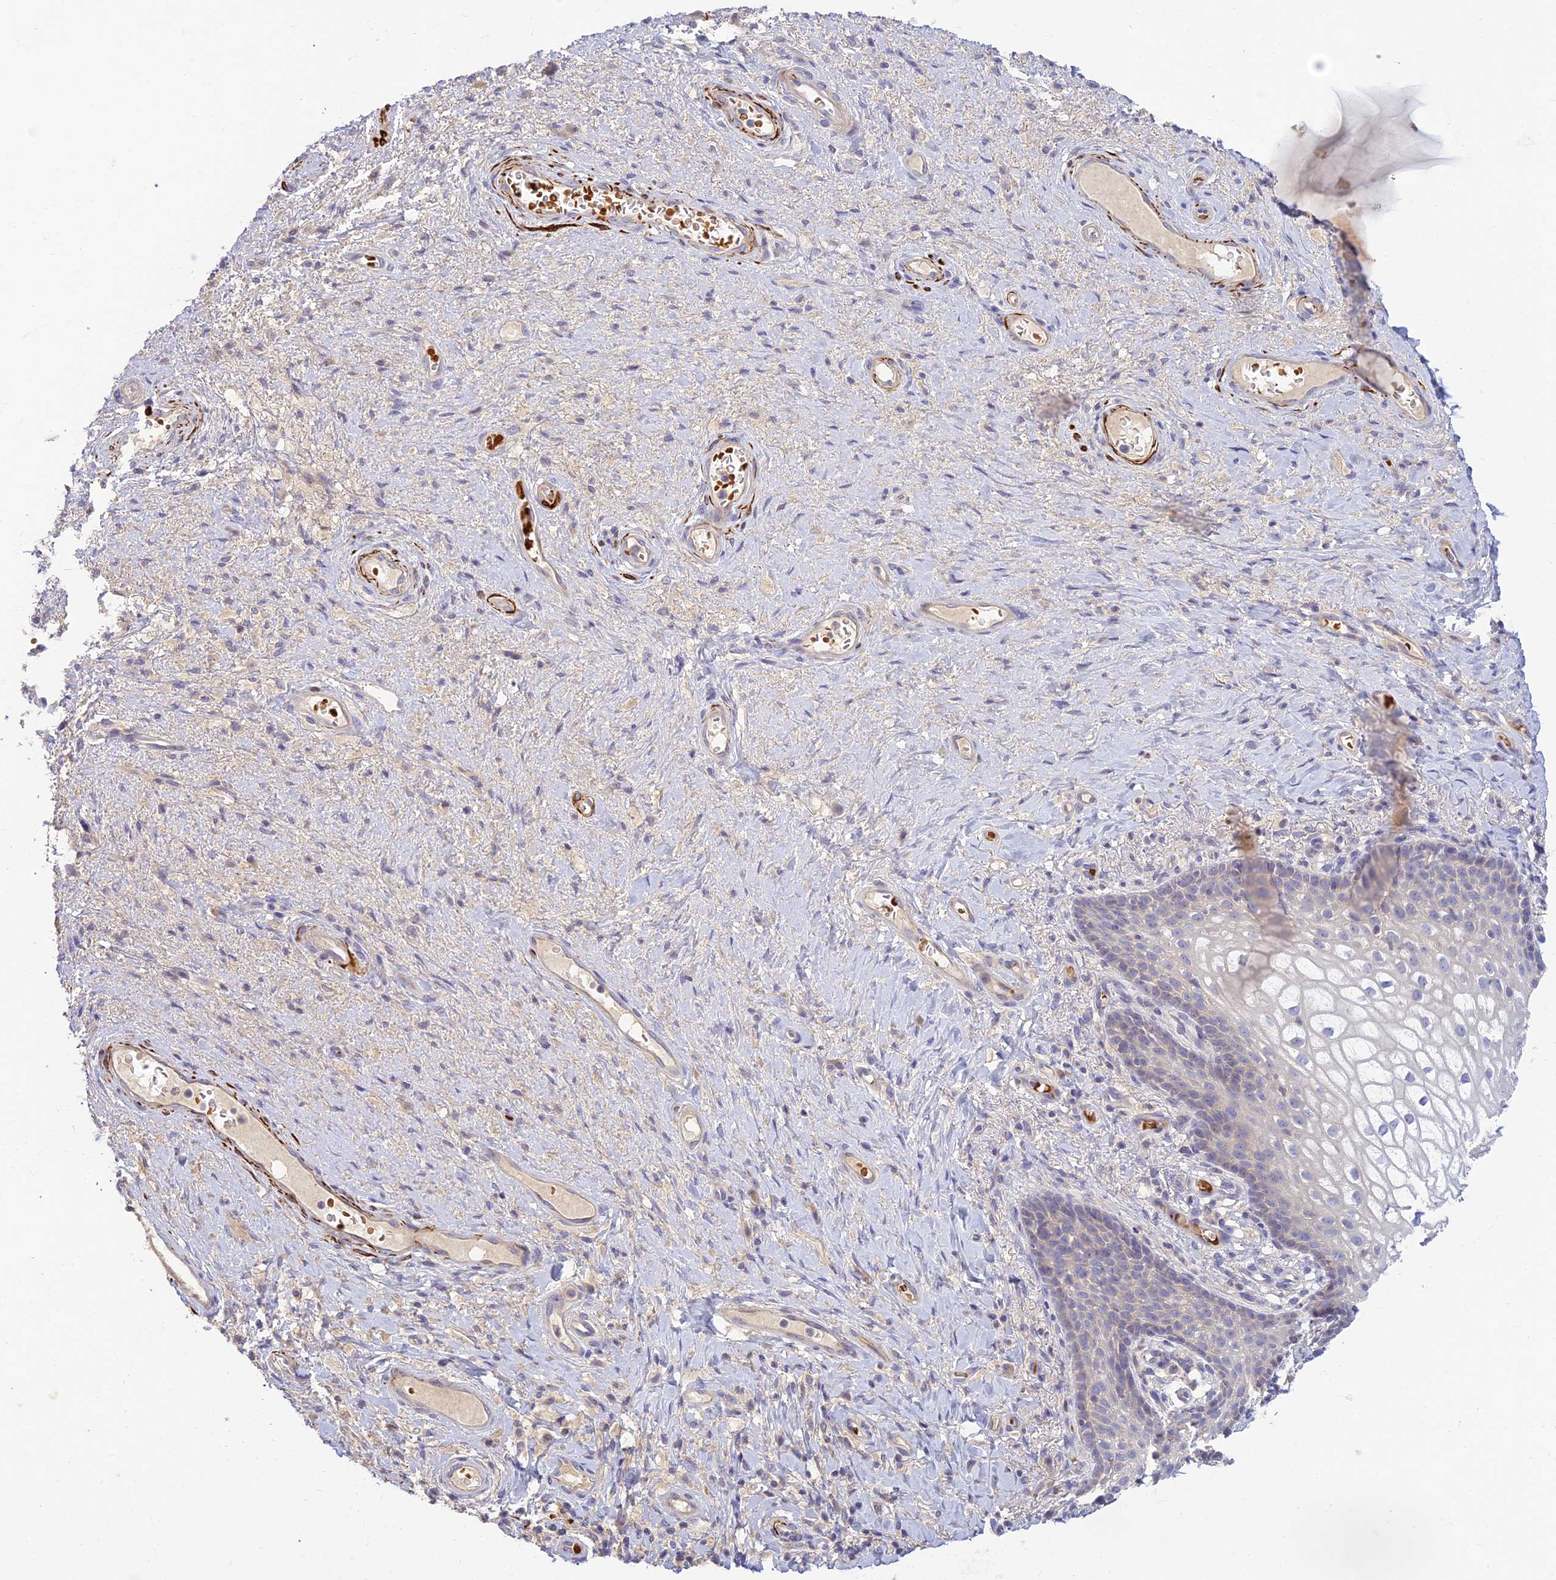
{"staining": {"intensity": "negative", "quantity": "none", "location": "none"}, "tissue": "vagina", "cell_type": "Squamous epithelial cells", "image_type": "normal", "snomed": [{"axis": "morphology", "description": "Normal tissue, NOS"}, {"axis": "topography", "description": "Vagina"}], "caption": "IHC micrograph of normal vagina stained for a protein (brown), which shows no staining in squamous epithelial cells.", "gene": "CLIP4", "patient": {"sex": "female", "age": 60}}